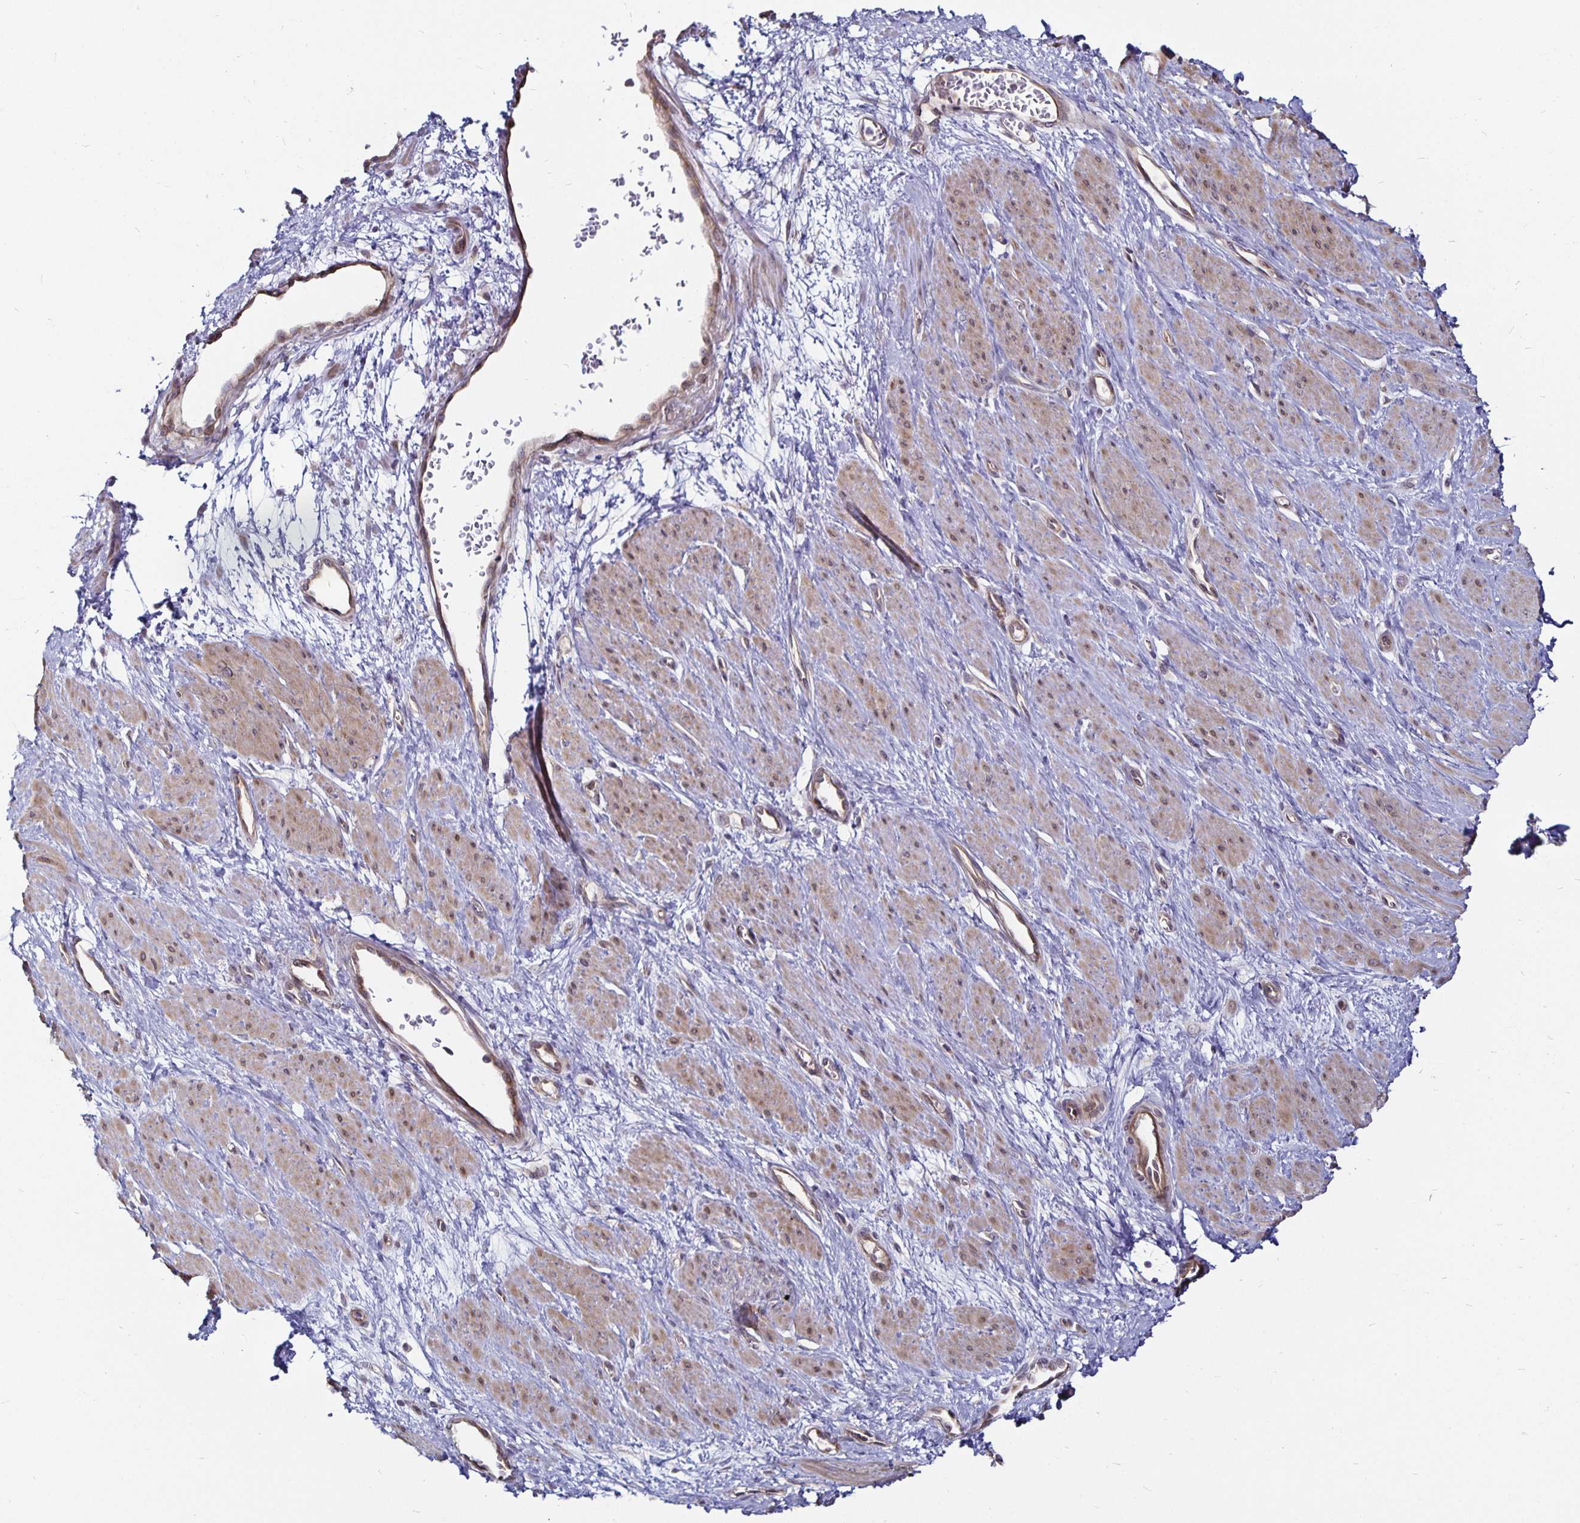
{"staining": {"intensity": "weak", "quantity": "25%-75%", "location": "cytoplasmic/membranous,nuclear"}, "tissue": "smooth muscle", "cell_type": "Smooth muscle cells", "image_type": "normal", "snomed": [{"axis": "morphology", "description": "Normal tissue, NOS"}, {"axis": "topography", "description": "Smooth muscle"}, {"axis": "topography", "description": "Uterus"}], "caption": "Smooth muscle cells show weak cytoplasmic/membranous,nuclear positivity in about 25%-75% of cells in normal smooth muscle. (brown staining indicates protein expression, while blue staining denotes nuclei).", "gene": "CYP27A1", "patient": {"sex": "female", "age": 39}}